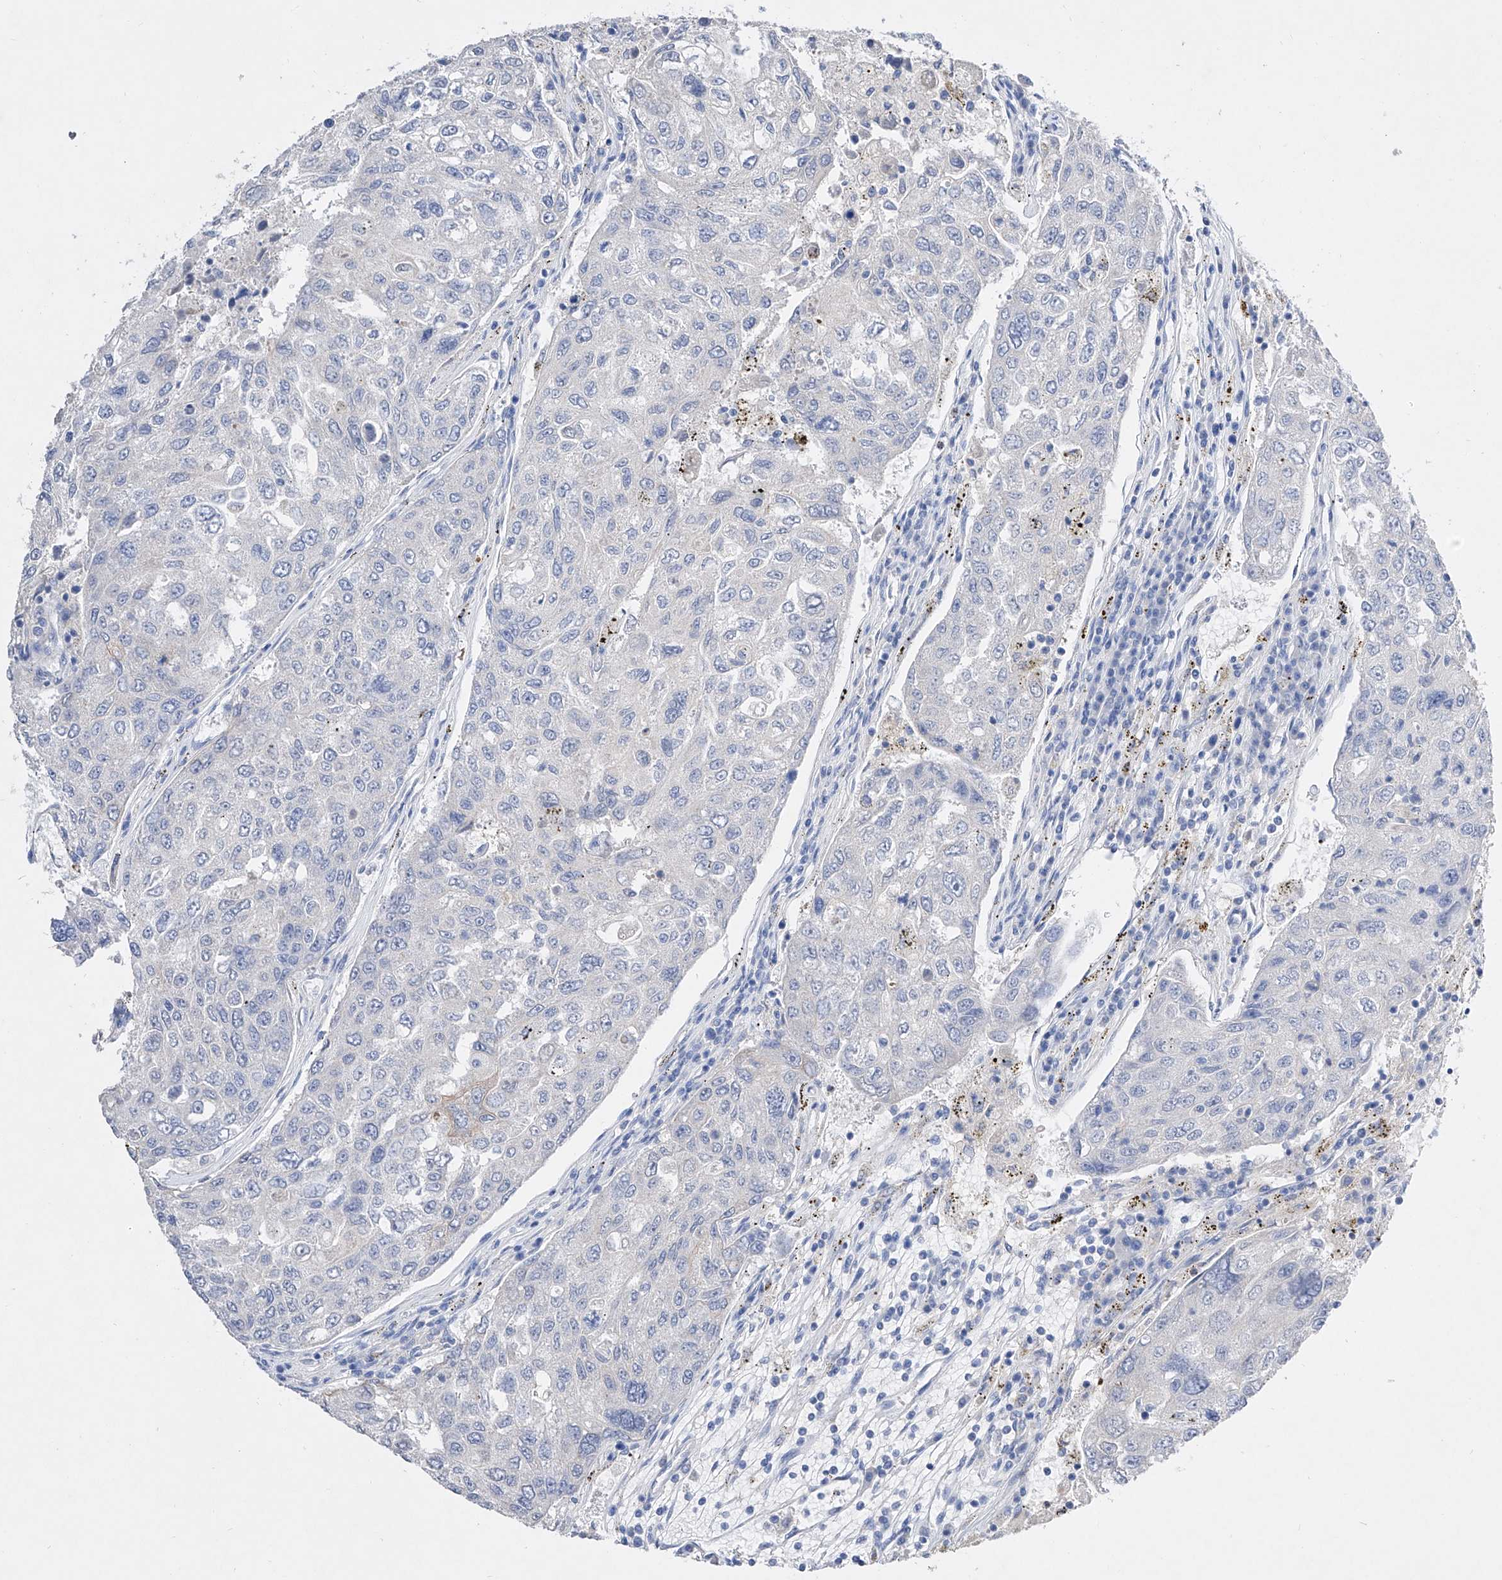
{"staining": {"intensity": "negative", "quantity": "none", "location": "none"}, "tissue": "urothelial cancer", "cell_type": "Tumor cells", "image_type": "cancer", "snomed": [{"axis": "morphology", "description": "Urothelial carcinoma, High grade"}, {"axis": "topography", "description": "Lymph node"}, {"axis": "topography", "description": "Urinary bladder"}], "caption": "DAB immunohistochemical staining of urothelial cancer shows no significant positivity in tumor cells. Brightfield microscopy of IHC stained with DAB (3,3'-diaminobenzidine) (brown) and hematoxylin (blue), captured at high magnification.", "gene": "TM7SF2", "patient": {"sex": "male", "age": 51}}